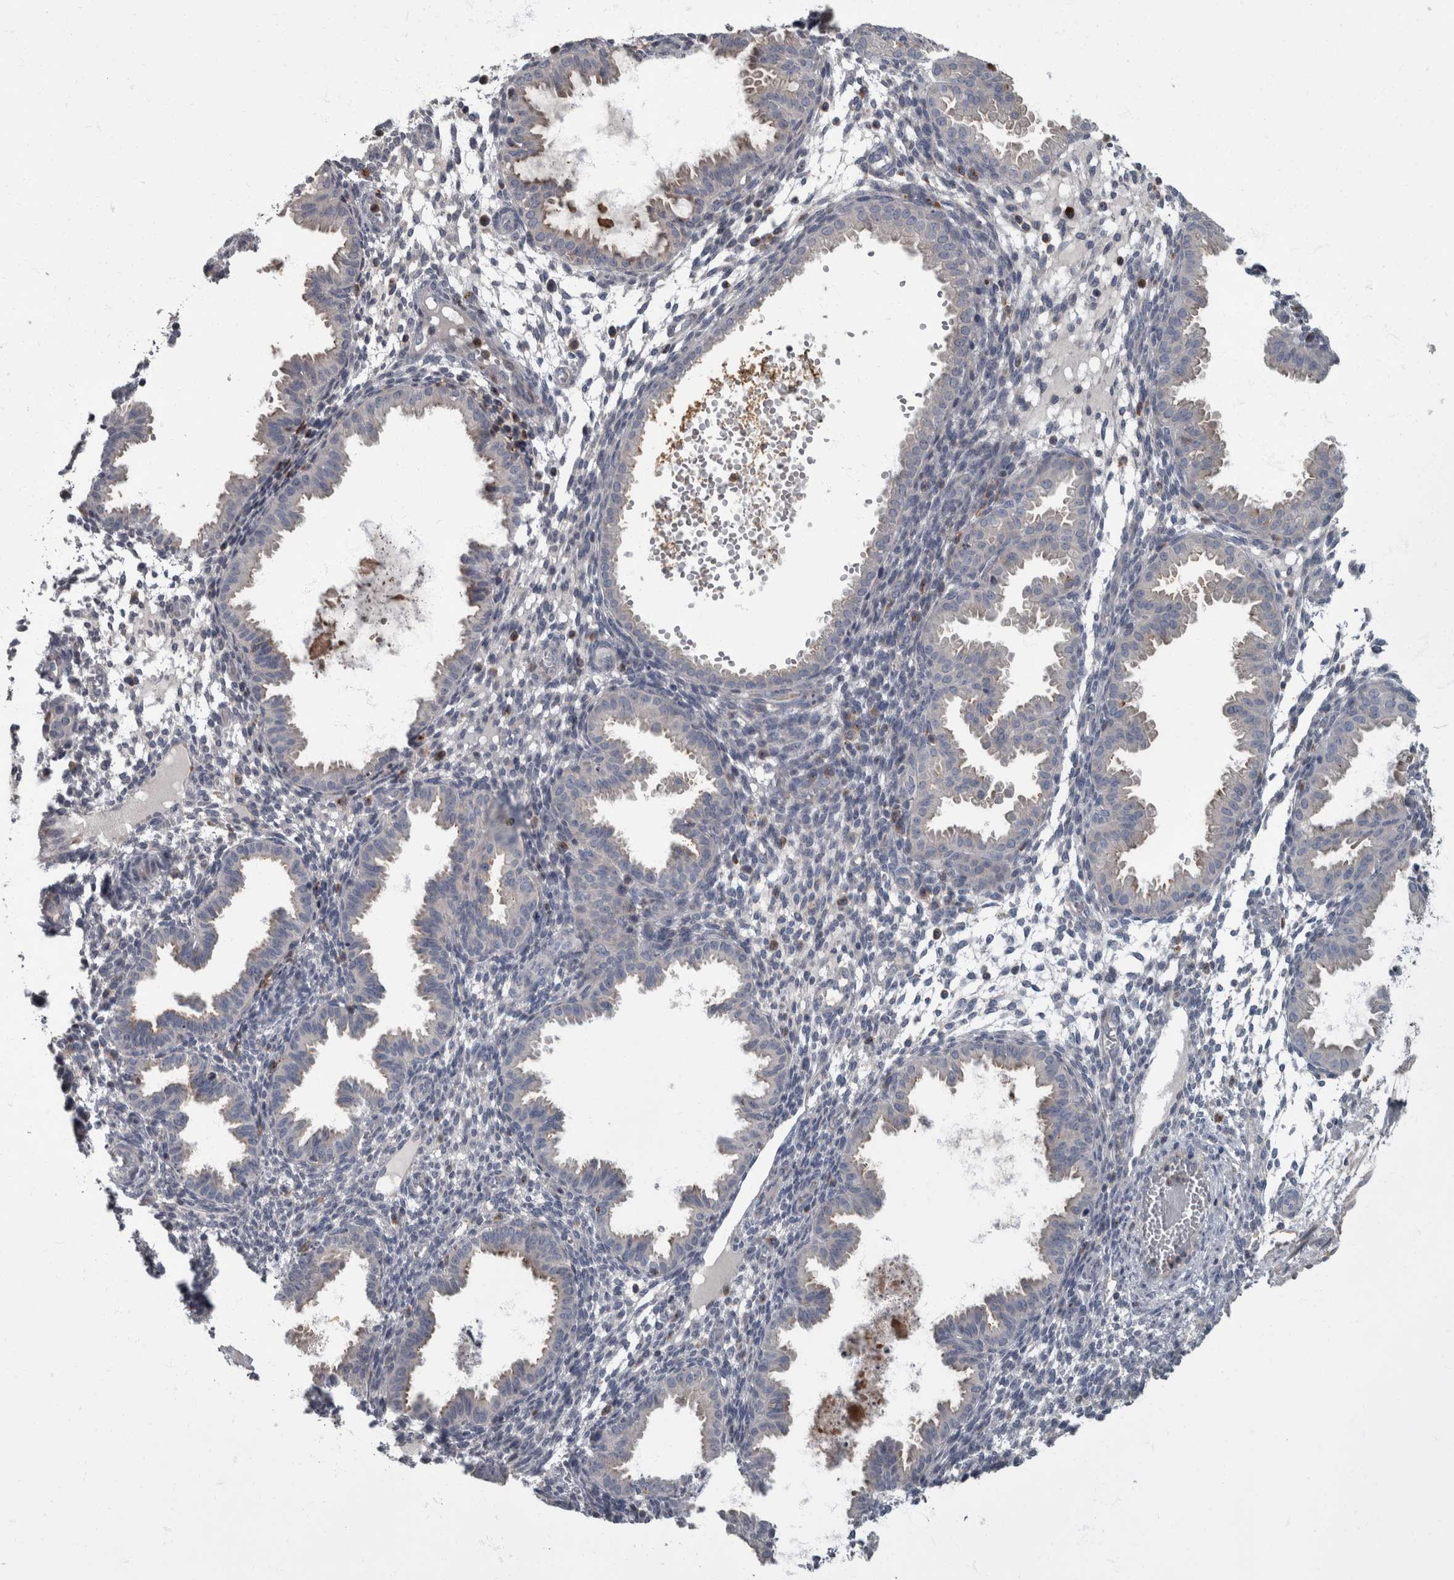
{"staining": {"intensity": "negative", "quantity": "none", "location": "none"}, "tissue": "endometrium", "cell_type": "Cells in endometrial stroma", "image_type": "normal", "snomed": [{"axis": "morphology", "description": "Normal tissue, NOS"}, {"axis": "topography", "description": "Endometrium"}], "caption": "High power microscopy histopathology image of an IHC photomicrograph of unremarkable endometrium, revealing no significant positivity in cells in endometrial stroma. (Stains: DAB (3,3'-diaminobenzidine) immunohistochemistry (IHC) with hematoxylin counter stain, Microscopy: brightfield microscopy at high magnification).", "gene": "CDC42BPG", "patient": {"sex": "female", "age": 33}}